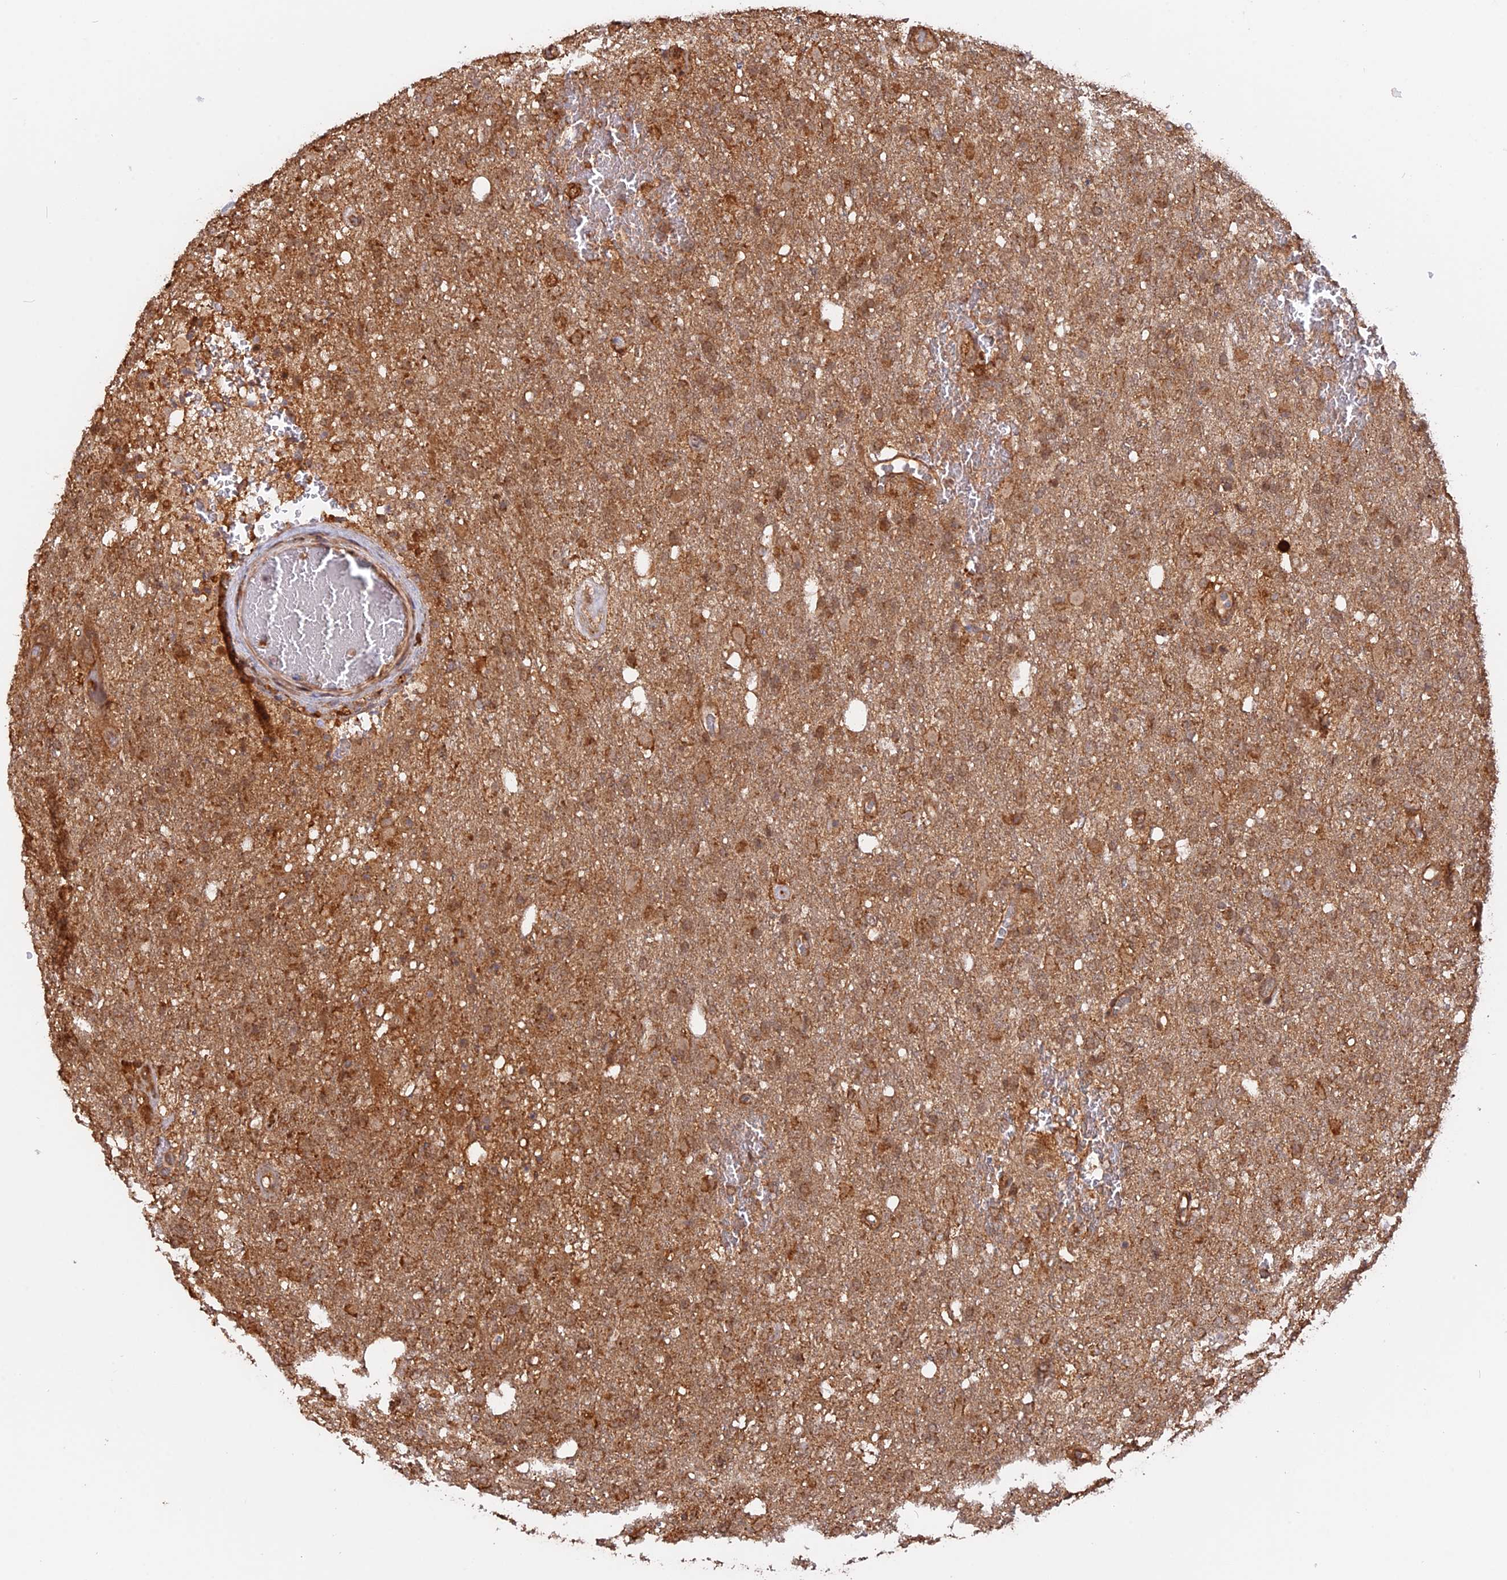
{"staining": {"intensity": "moderate", "quantity": ">75%", "location": "cytoplasmic/membranous"}, "tissue": "glioma", "cell_type": "Tumor cells", "image_type": "cancer", "snomed": [{"axis": "morphology", "description": "Glioma, malignant, High grade"}, {"axis": "topography", "description": "Brain"}], "caption": "Protein staining of malignant glioma (high-grade) tissue reveals moderate cytoplasmic/membranous expression in about >75% of tumor cells. (Brightfield microscopy of DAB IHC at high magnification).", "gene": "CCDC174", "patient": {"sex": "female", "age": 74}}